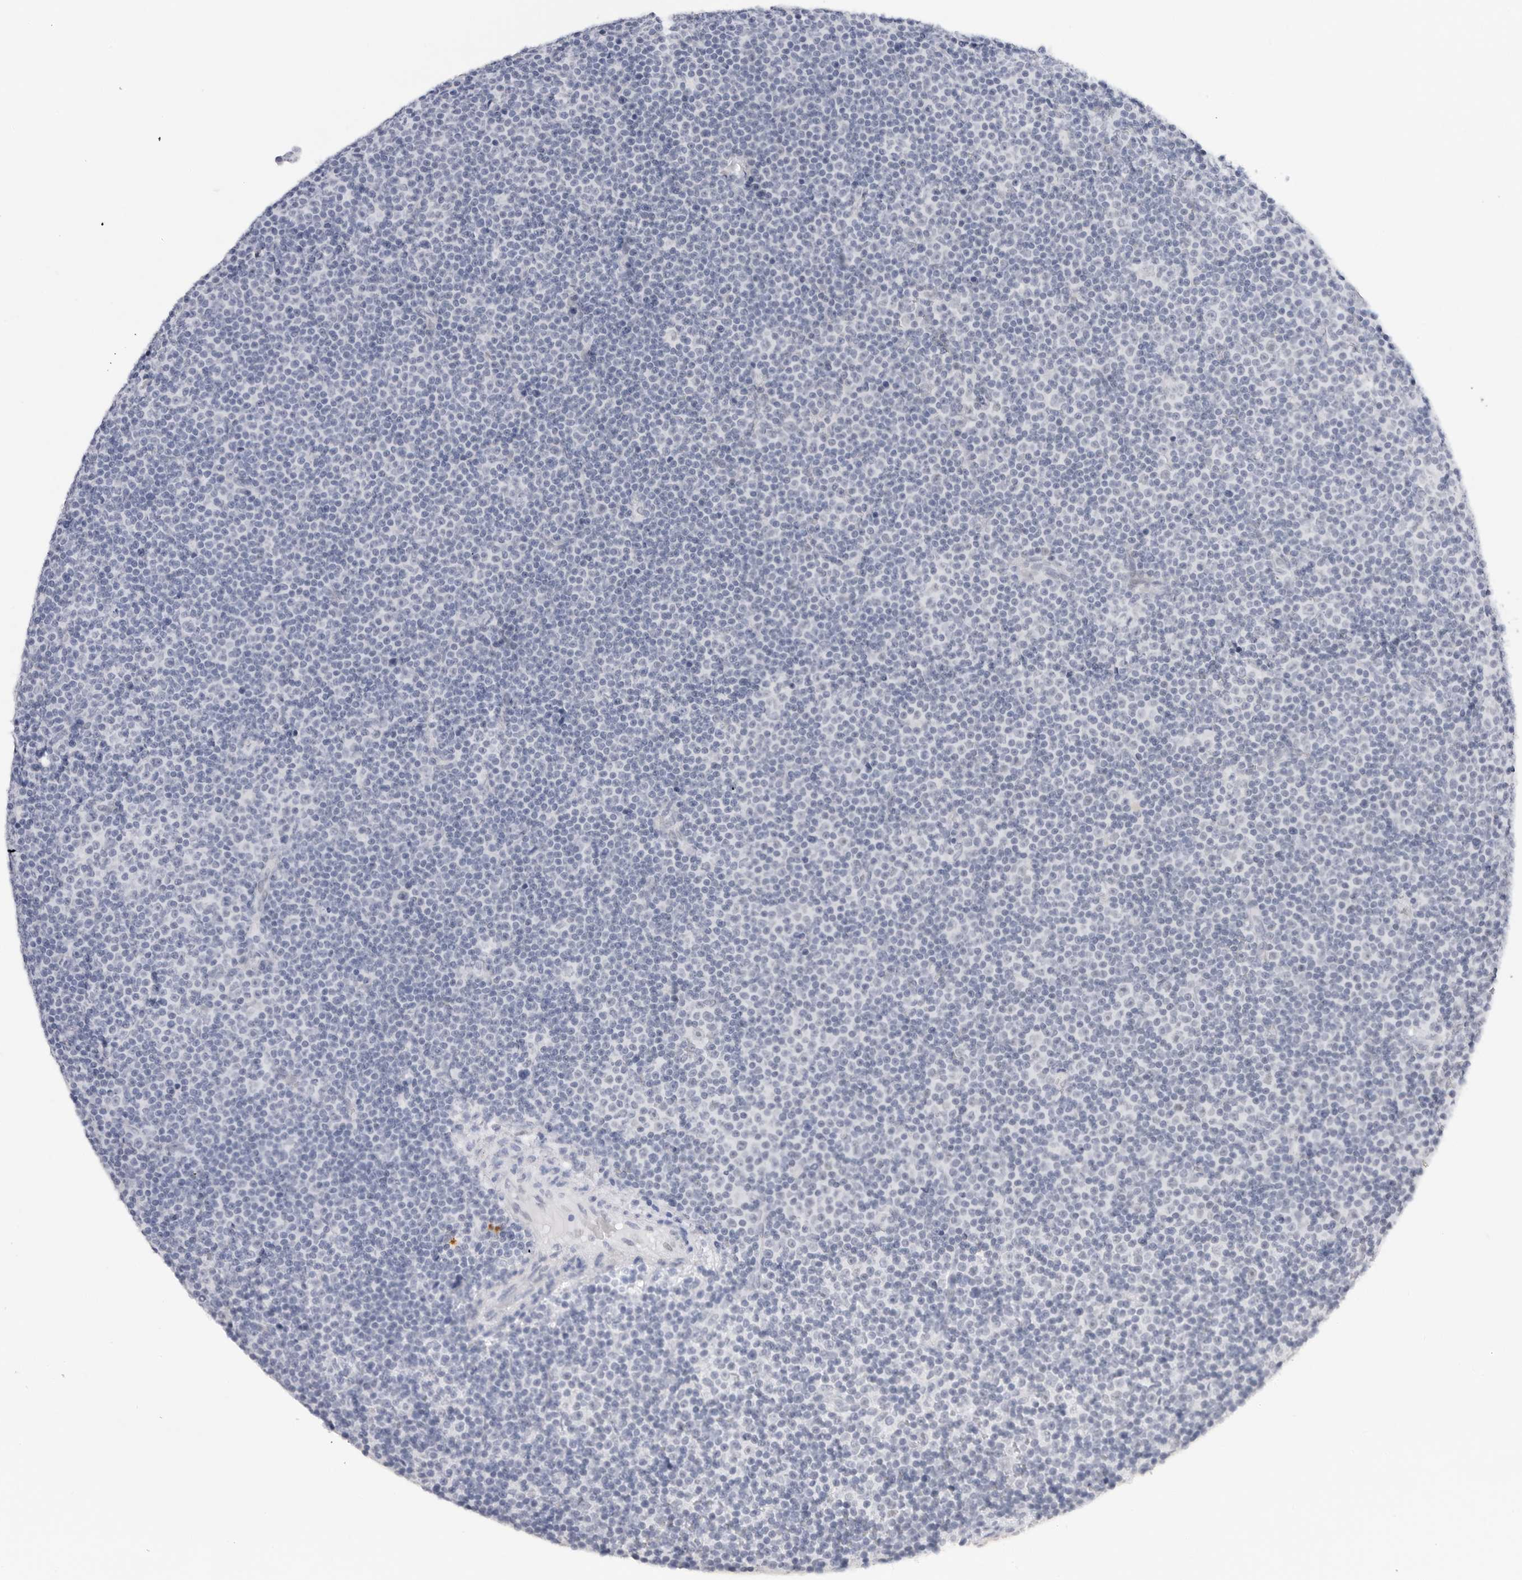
{"staining": {"intensity": "negative", "quantity": "none", "location": "none"}, "tissue": "lymphoma", "cell_type": "Tumor cells", "image_type": "cancer", "snomed": [{"axis": "morphology", "description": "Malignant lymphoma, non-Hodgkin's type, Low grade"}, {"axis": "topography", "description": "Lymph node"}], "caption": "High power microscopy histopathology image of an IHC image of lymphoma, revealing no significant staining in tumor cells.", "gene": "HSPB7", "patient": {"sex": "female", "age": 67}}